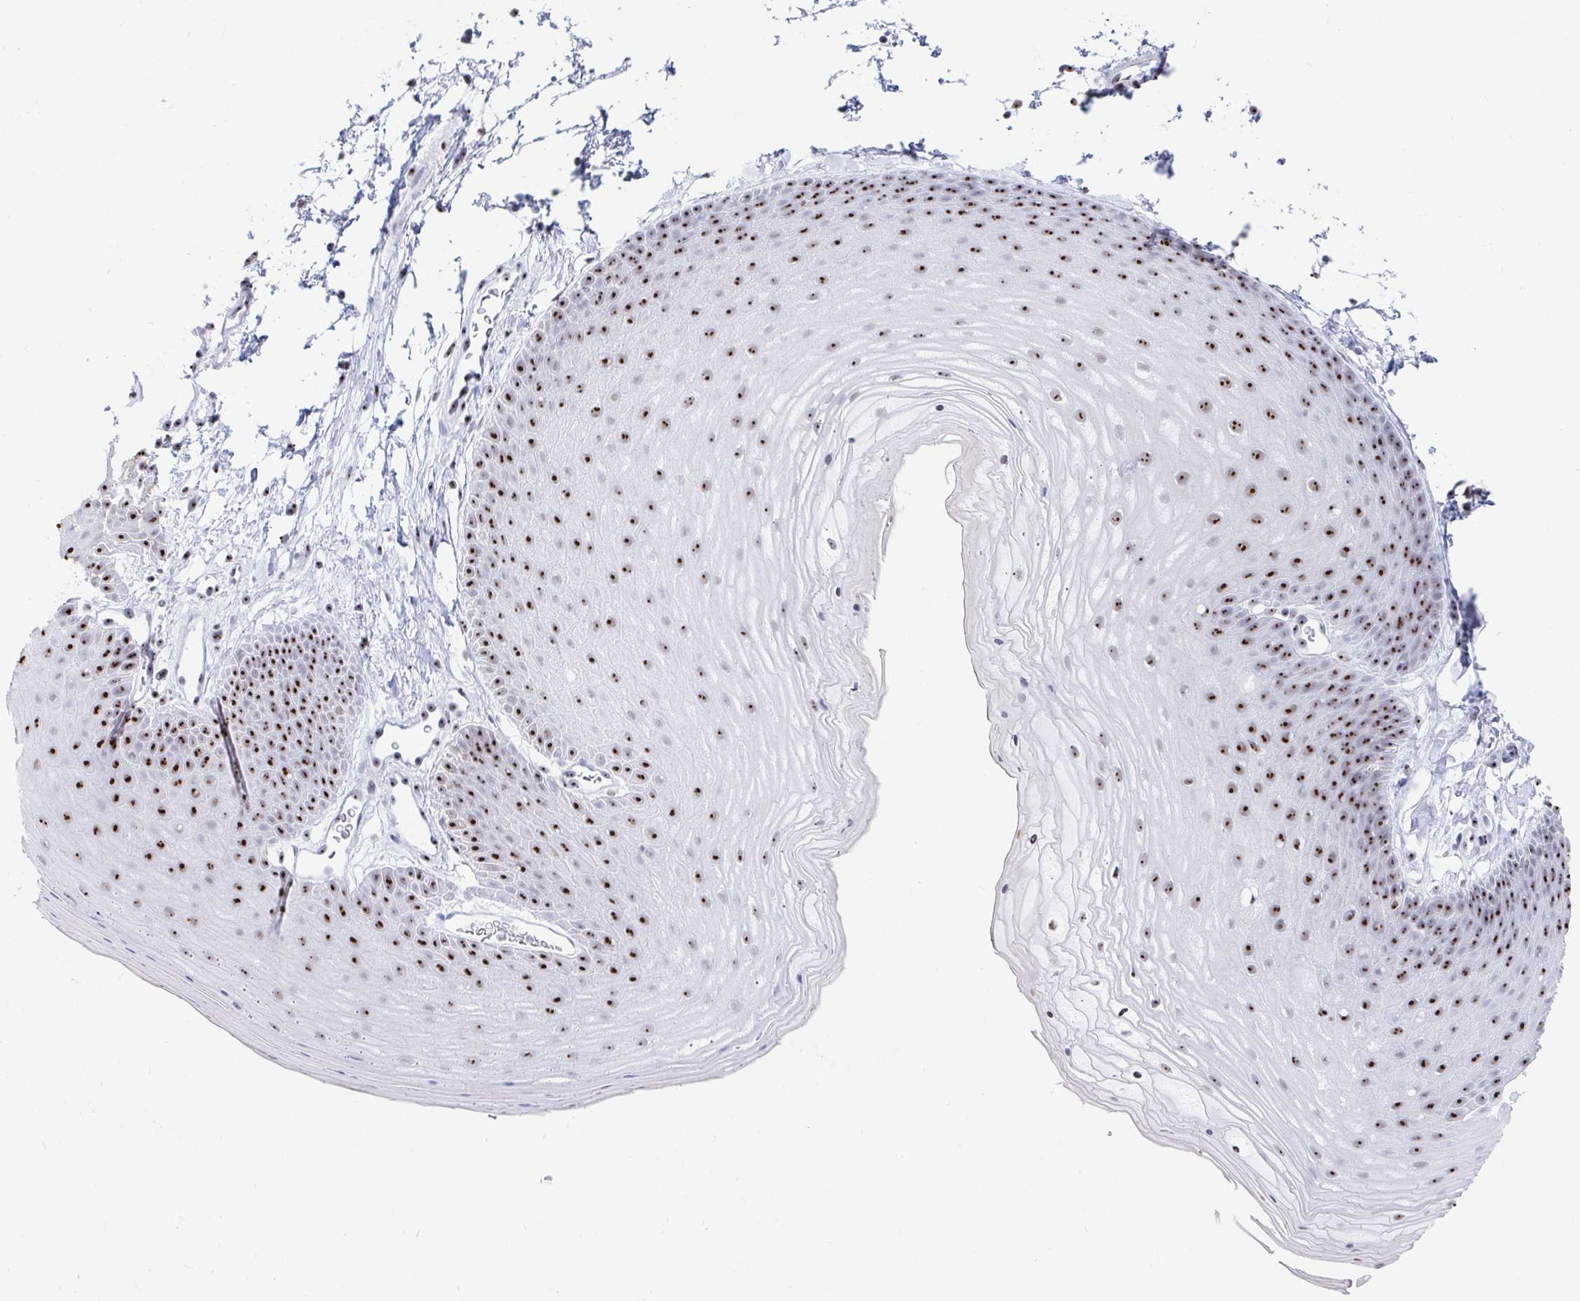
{"staining": {"intensity": "moderate", "quantity": ">75%", "location": "nuclear"}, "tissue": "skin", "cell_type": "Epidermal cells", "image_type": "normal", "snomed": [{"axis": "morphology", "description": "Normal tissue, NOS"}, {"axis": "topography", "description": "Anal"}], "caption": "Skin was stained to show a protein in brown. There is medium levels of moderate nuclear staining in approximately >75% of epidermal cells. The protein is stained brown, and the nuclei are stained in blue (DAB (3,3'-diaminobenzidine) IHC with brightfield microscopy, high magnification).", "gene": "SIRT7", "patient": {"sex": "male", "age": 53}}